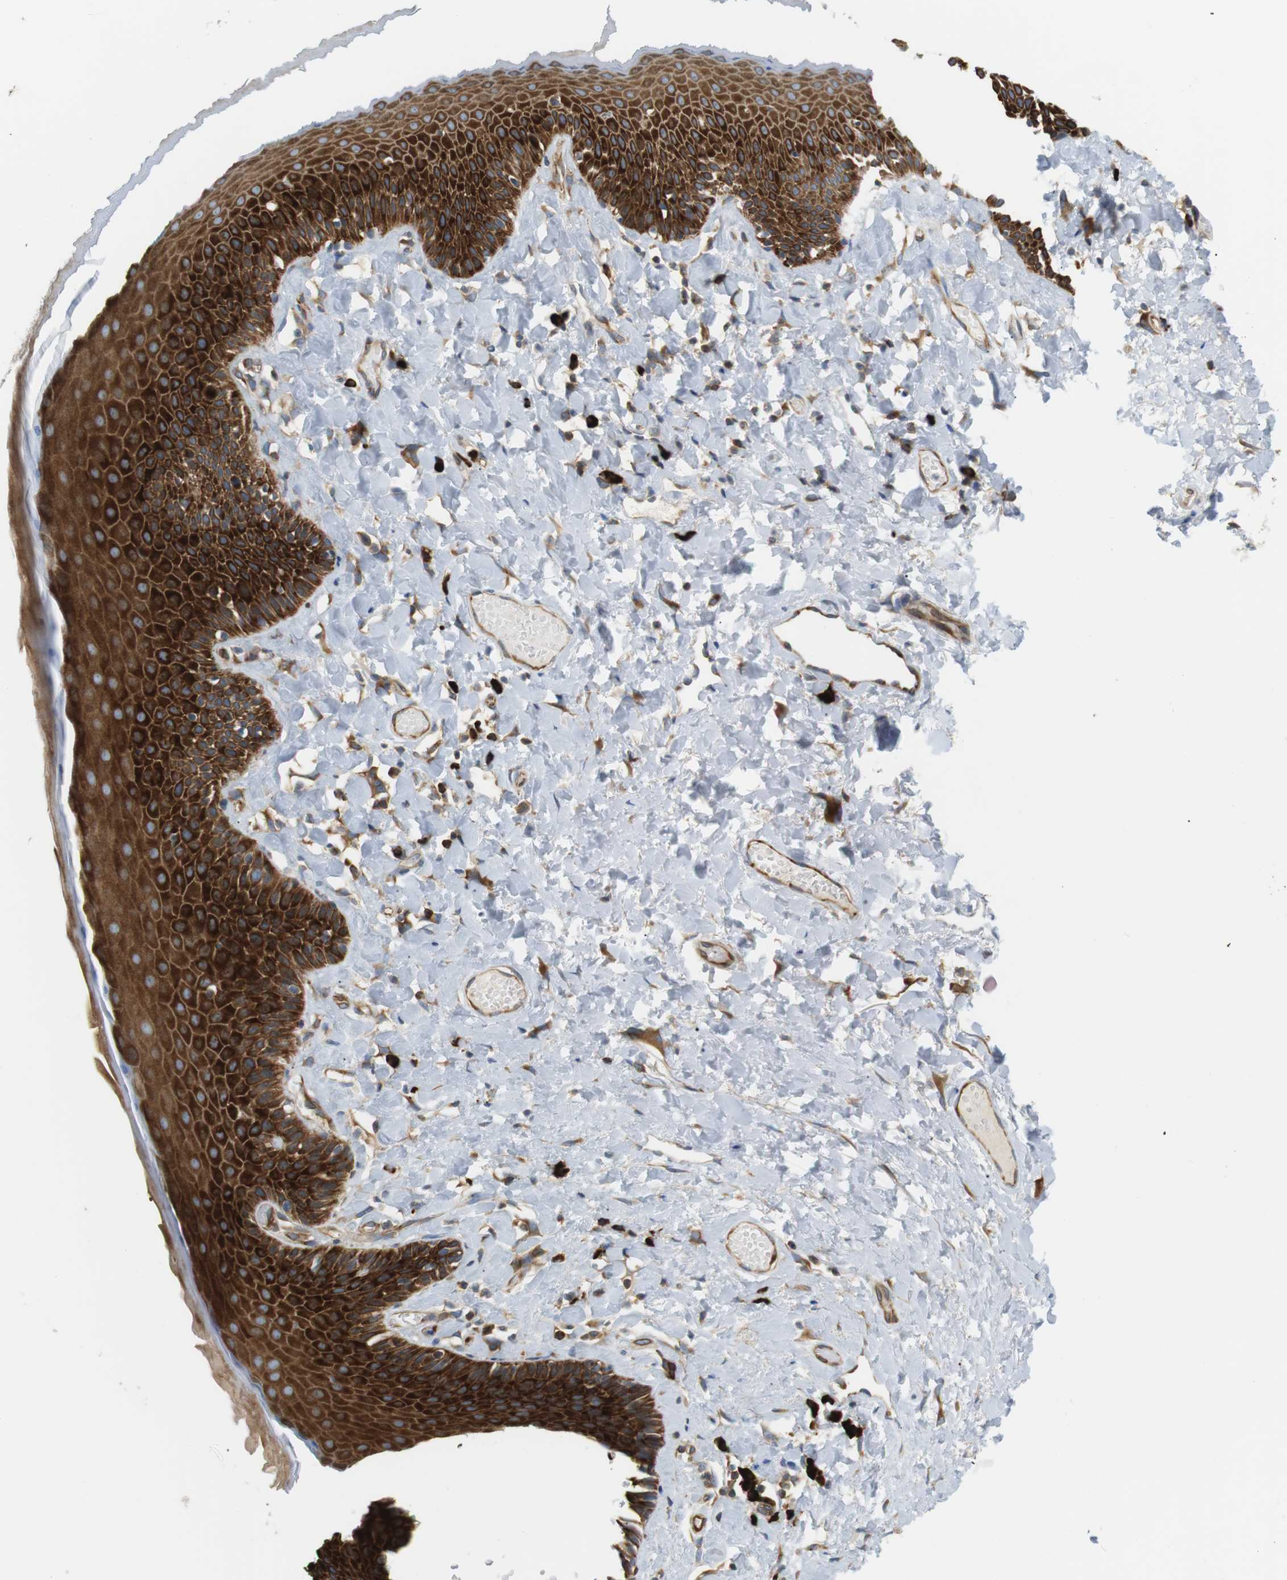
{"staining": {"intensity": "strong", "quantity": ">75%", "location": "cytoplasmic/membranous"}, "tissue": "skin", "cell_type": "Epidermal cells", "image_type": "normal", "snomed": [{"axis": "morphology", "description": "Normal tissue, NOS"}, {"axis": "topography", "description": "Anal"}], "caption": "Normal skin was stained to show a protein in brown. There is high levels of strong cytoplasmic/membranous staining in about >75% of epidermal cells. (Stains: DAB in brown, nuclei in blue, Microscopy: brightfield microscopy at high magnification).", "gene": "TMEM200A", "patient": {"sex": "male", "age": 69}}